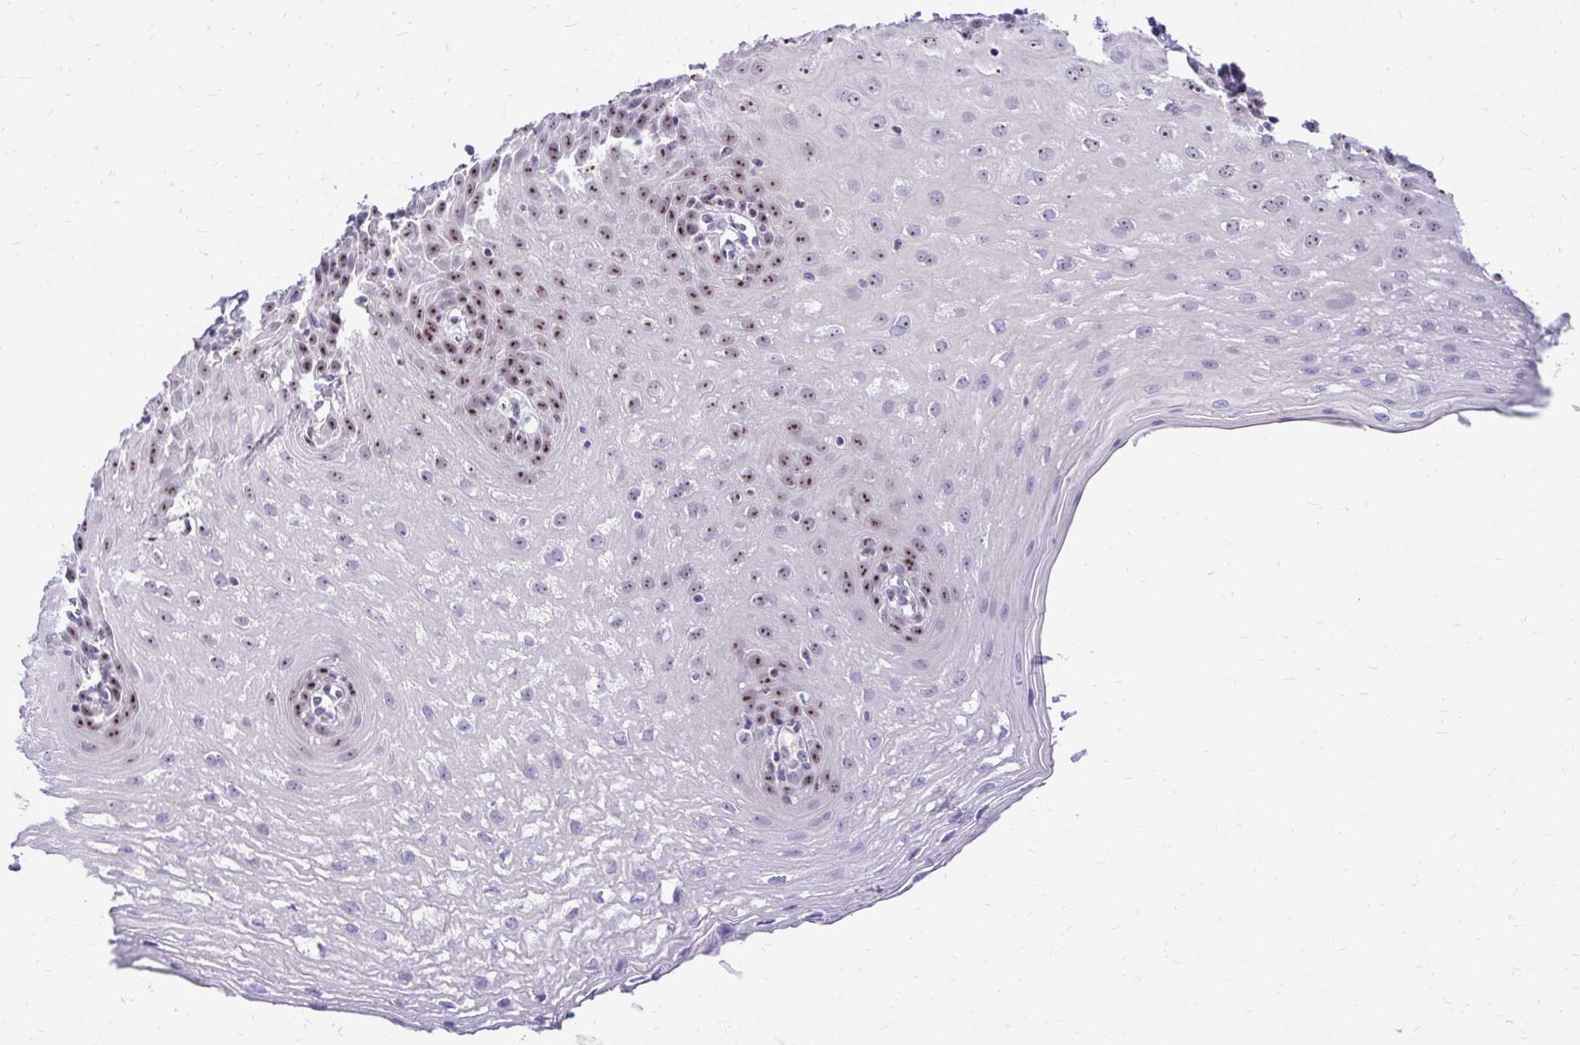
{"staining": {"intensity": "strong", "quantity": "25%-75%", "location": "nuclear"}, "tissue": "esophagus", "cell_type": "Squamous epithelial cells", "image_type": "normal", "snomed": [{"axis": "morphology", "description": "Normal tissue, NOS"}, {"axis": "topography", "description": "Esophagus"}], "caption": "About 25%-75% of squamous epithelial cells in benign human esophagus exhibit strong nuclear protein expression as visualized by brown immunohistochemical staining.", "gene": "NIFK", "patient": {"sex": "female", "age": 81}}